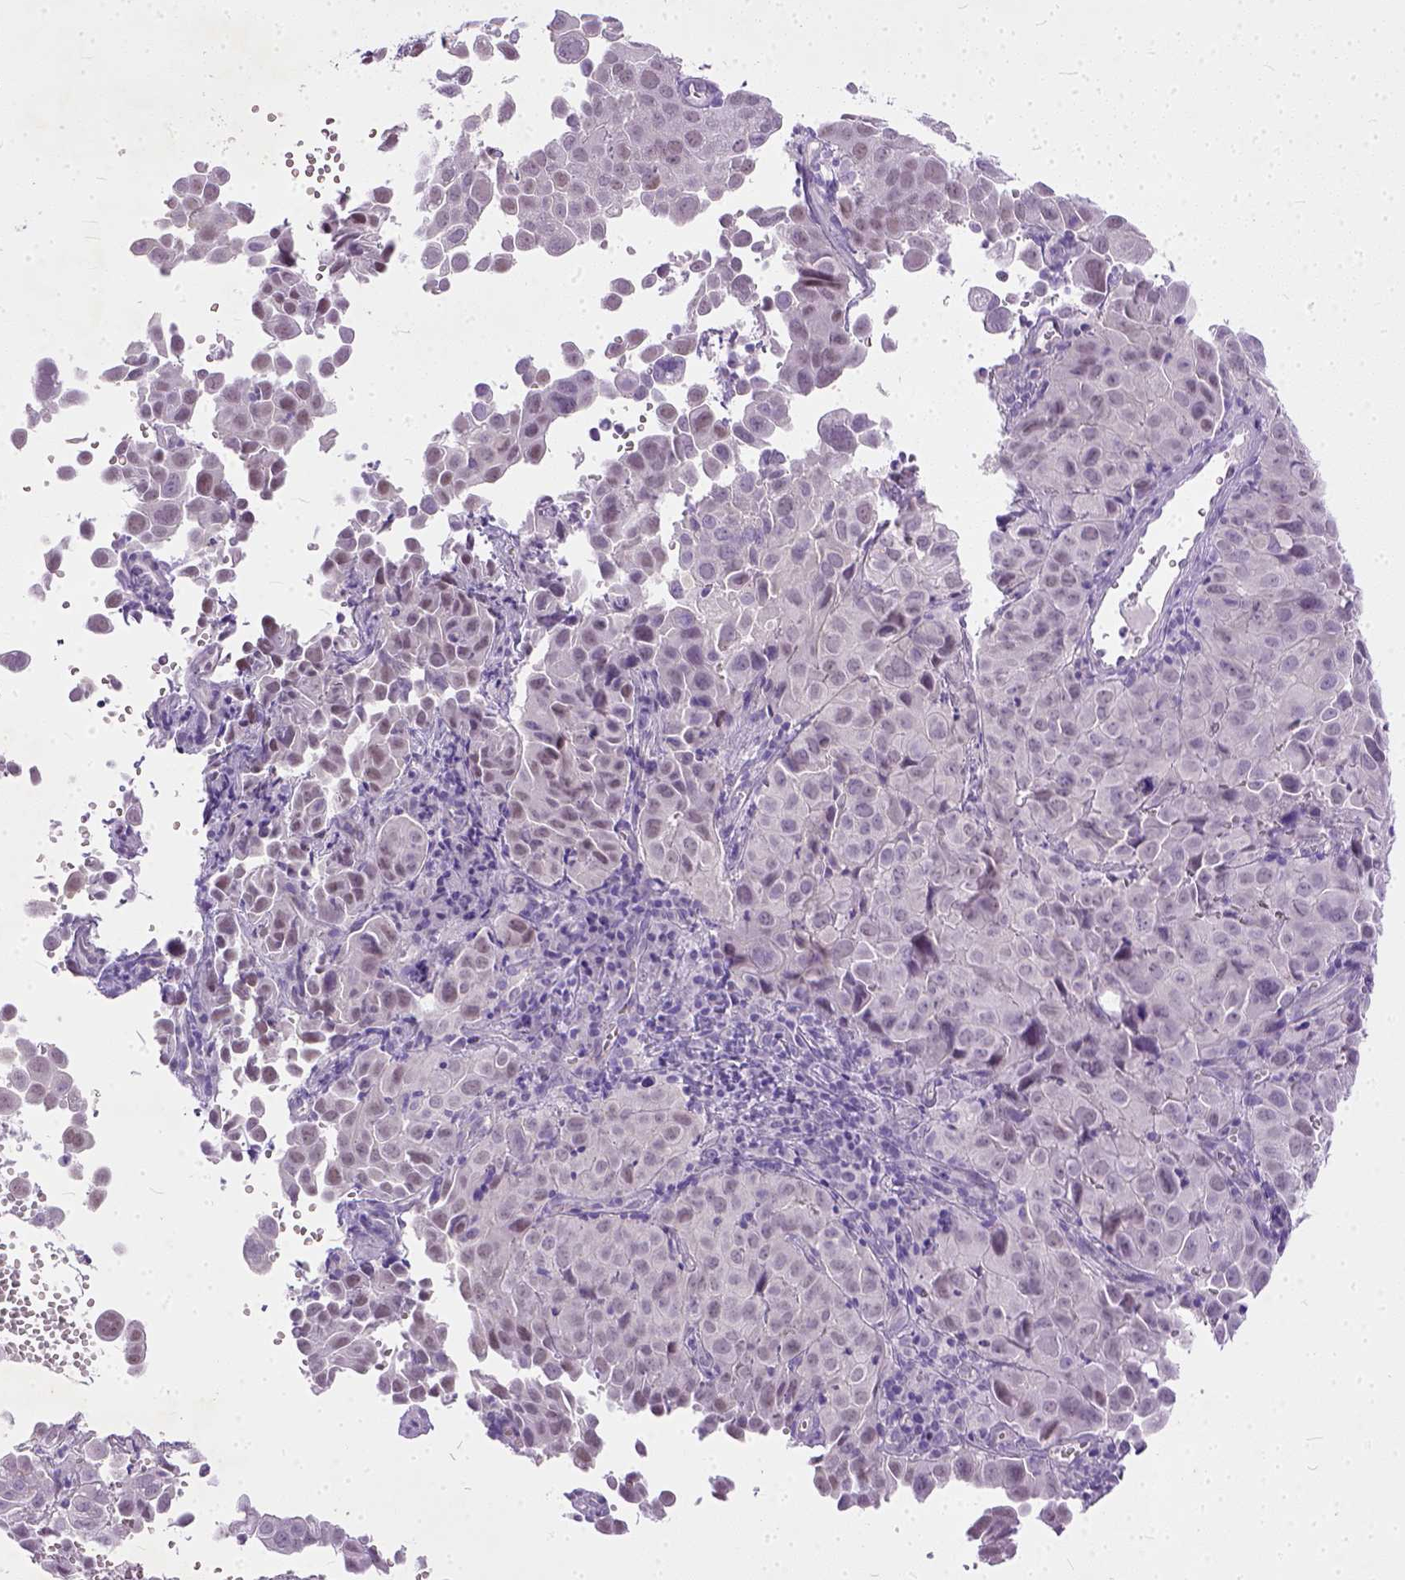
{"staining": {"intensity": "negative", "quantity": "none", "location": "none"}, "tissue": "cervical cancer", "cell_type": "Tumor cells", "image_type": "cancer", "snomed": [{"axis": "morphology", "description": "Squamous cell carcinoma, NOS"}, {"axis": "topography", "description": "Cervix"}], "caption": "A histopathology image of squamous cell carcinoma (cervical) stained for a protein shows no brown staining in tumor cells. (Stains: DAB IHC with hematoxylin counter stain, Microscopy: brightfield microscopy at high magnification).", "gene": "ADGRF1", "patient": {"sex": "female", "age": 55}}